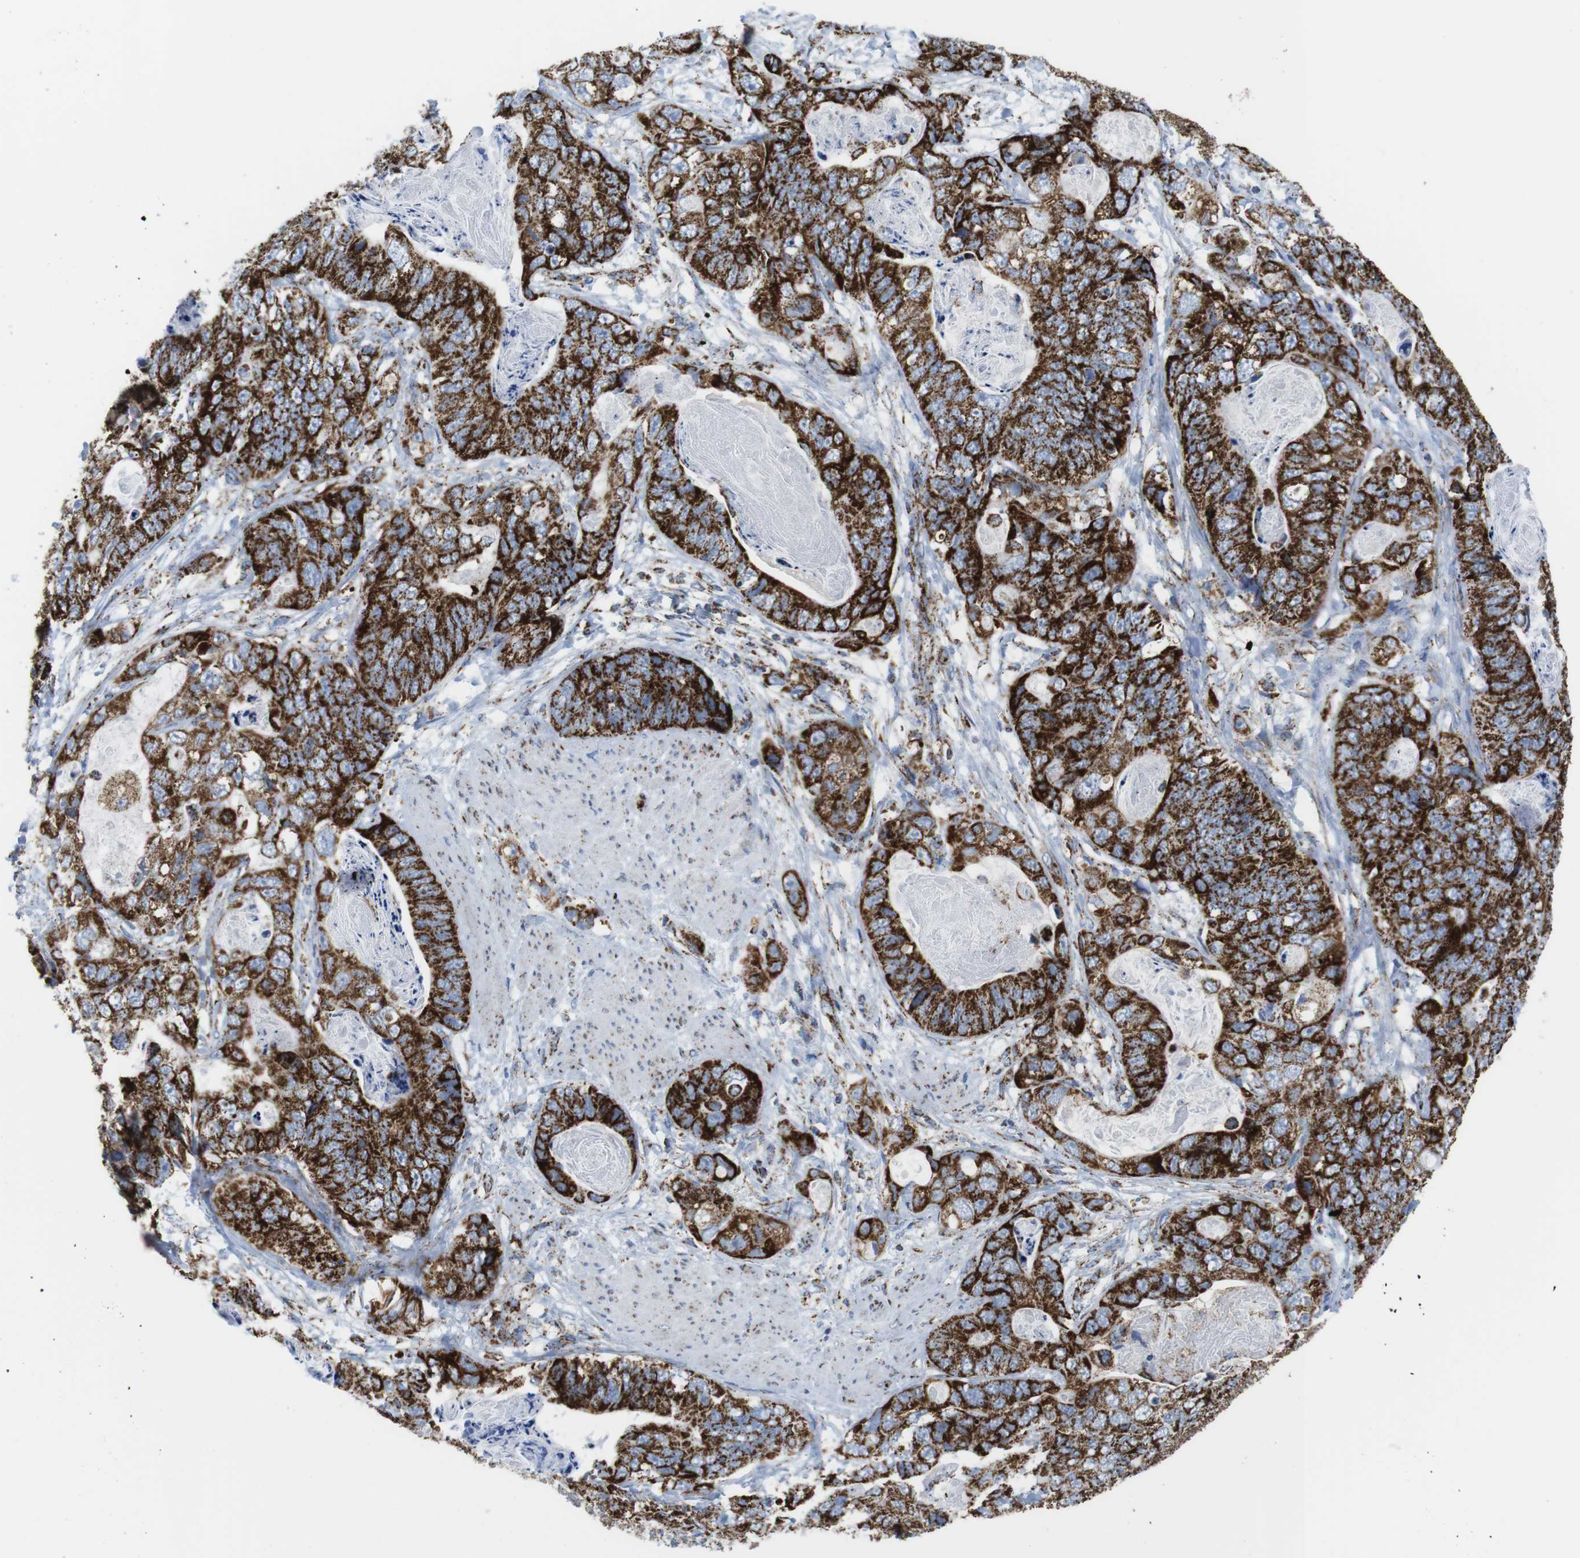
{"staining": {"intensity": "strong", "quantity": ">75%", "location": "cytoplasmic/membranous"}, "tissue": "stomach cancer", "cell_type": "Tumor cells", "image_type": "cancer", "snomed": [{"axis": "morphology", "description": "Adenocarcinoma, NOS"}, {"axis": "topography", "description": "Stomach"}], "caption": "Protein expression analysis of human stomach cancer reveals strong cytoplasmic/membranous expression in approximately >75% of tumor cells.", "gene": "ATP5PO", "patient": {"sex": "female", "age": 89}}